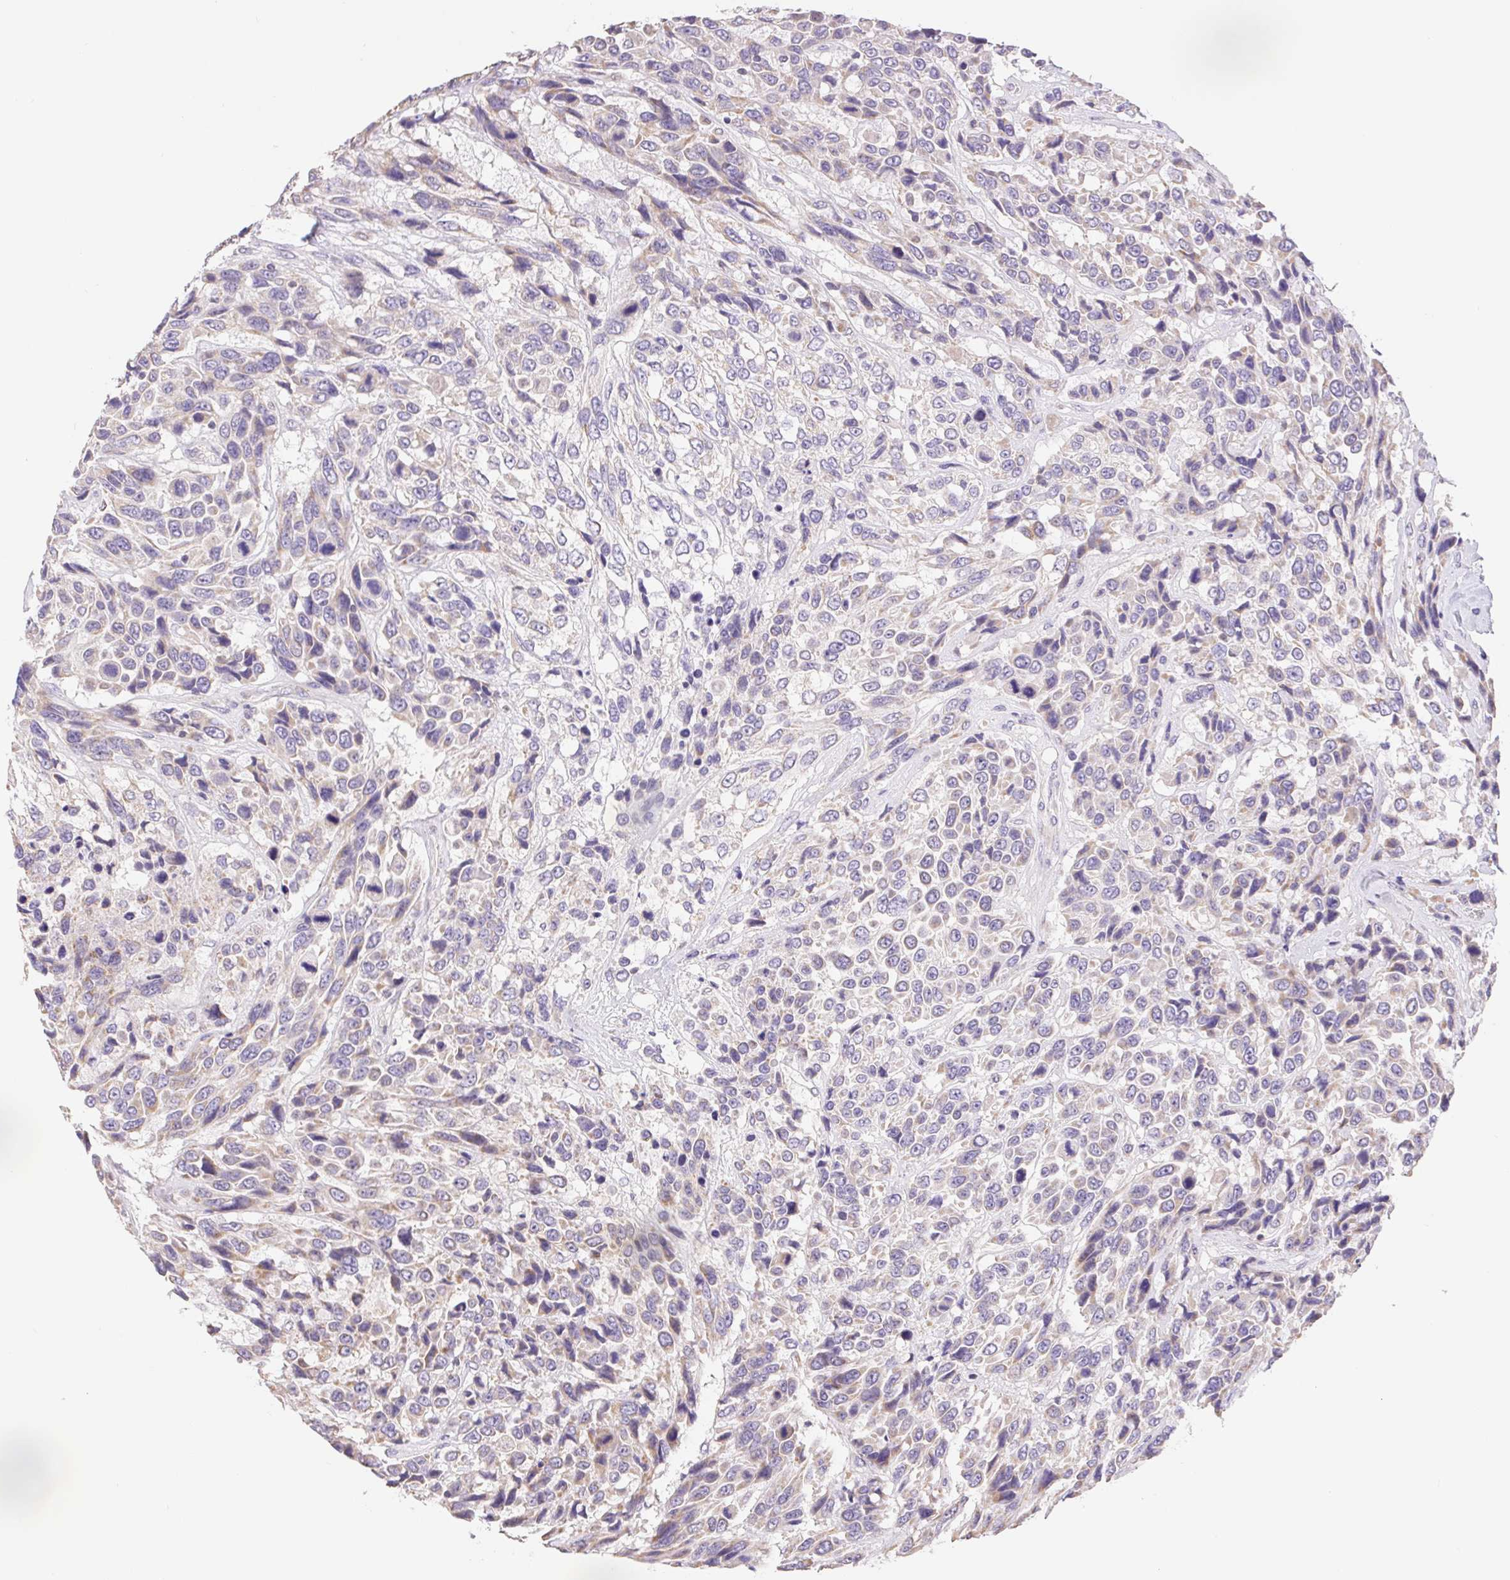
{"staining": {"intensity": "weak", "quantity": "25%-75%", "location": "cytoplasmic/membranous"}, "tissue": "urothelial cancer", "cell_type": "Tumor cells", "image_type": "cancer", "snomed": [{"axis": "morphology", "description": "Urothelial carcinoma, High grade"}, {"axis": "topography", "description": "Urinary bladder"}], "caption": "Immunohistochemical staining of human high-grade urothelial carcinoma exhibits low levels of weak cytoplasmic/membranous protein expression in about 25%-75% of tumor cells. (DAB IHC with brightfield microscopy, high magnification).", "gene": "FKBP6", "patient": {"sex": "female", "age": 70}}